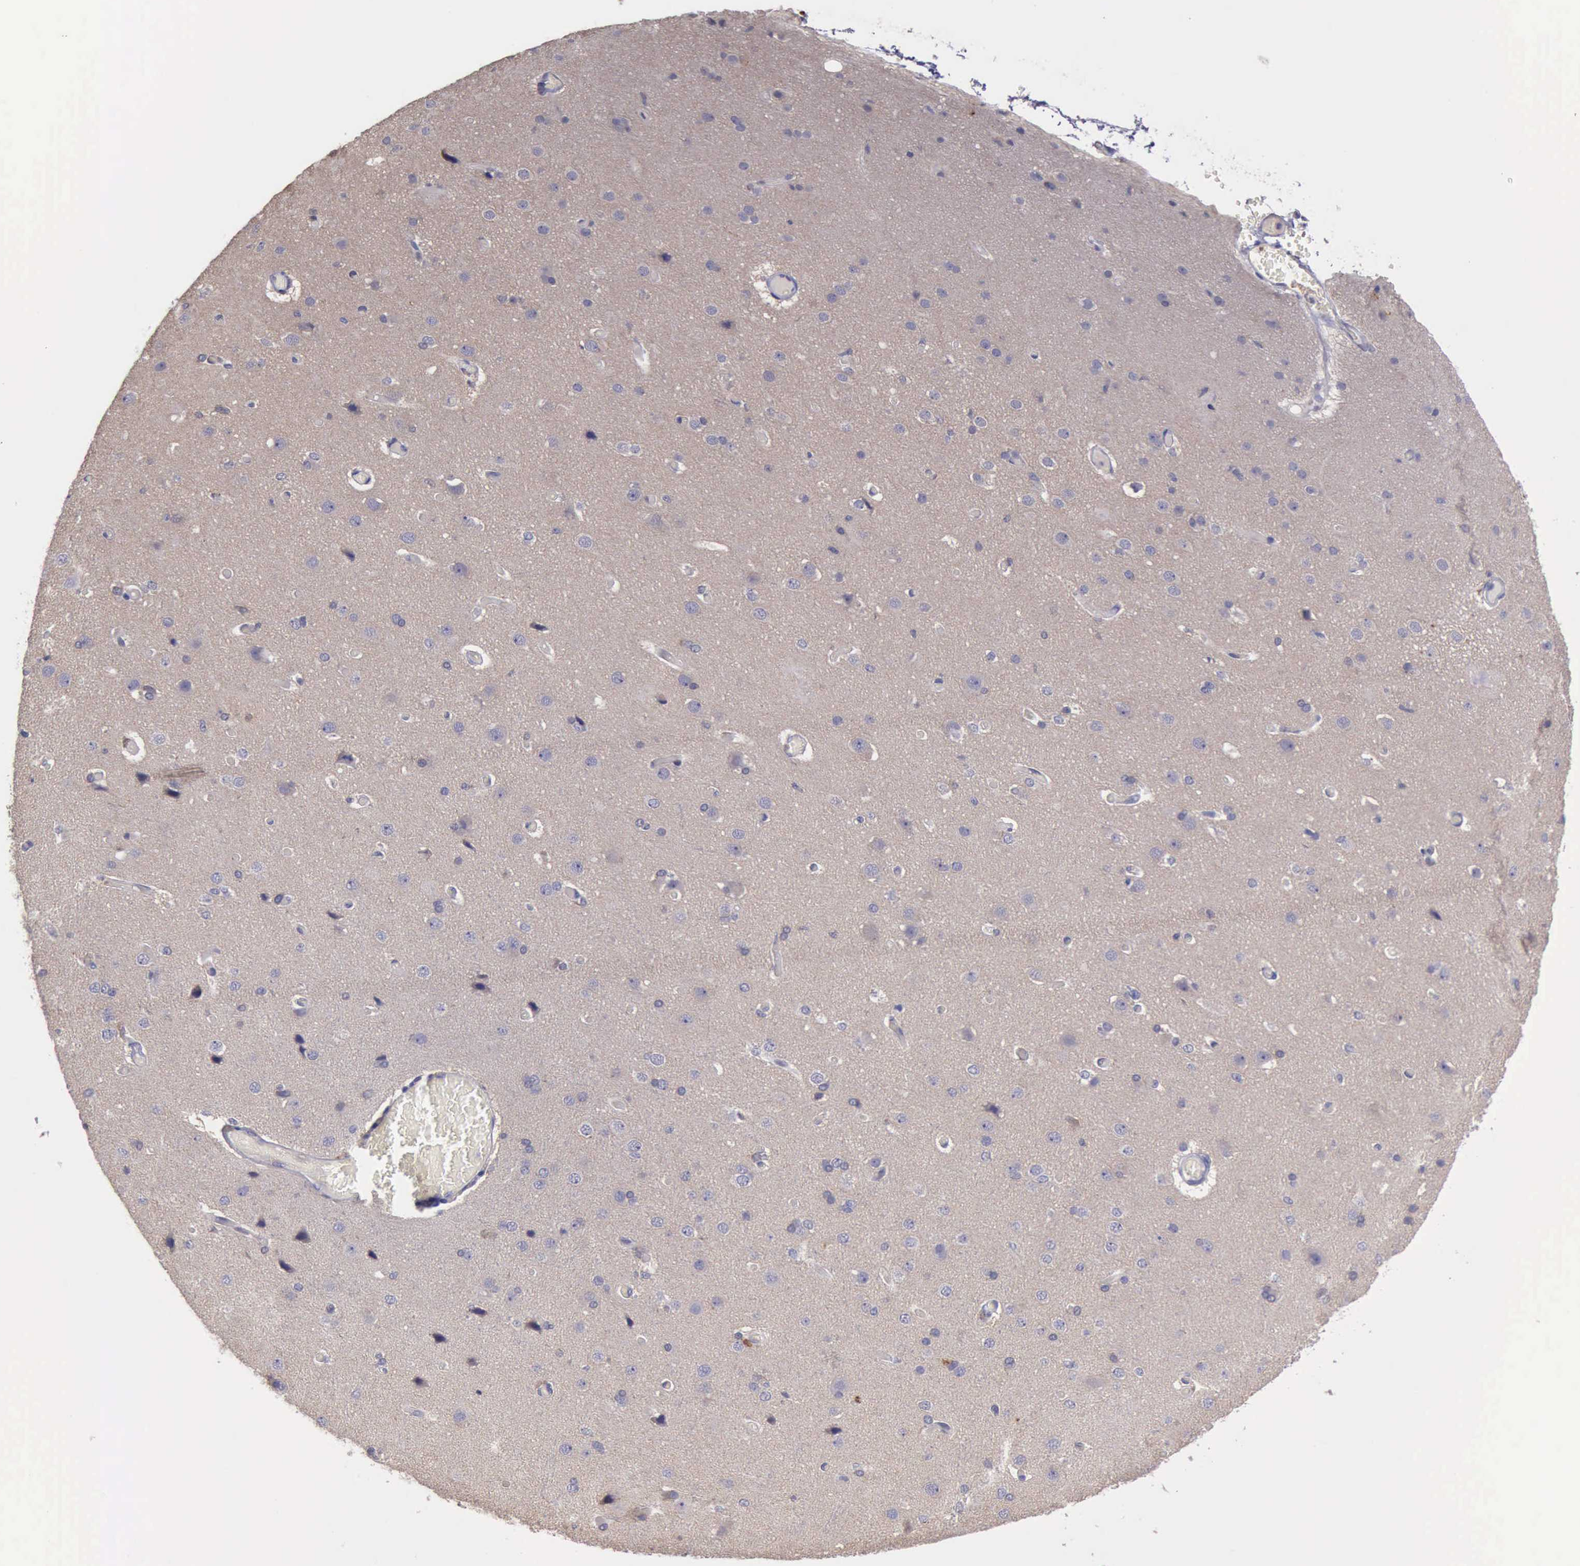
{"staining": {"intensity": "negative", "quantity": "none", "location": "none"}, "tissue": "cerebral cortex", "cell_type": "Endothelial cells", "image_type": "normal", "snomed": [{"axis": "morphology", "description": "Normal tissue, NOS"}, {"axis": "morphology", "description": "Glioma, malignant, High grade"}, {"axis": "topography", "description": "Cerebral cortex"}], "caption": "Protein analysis of normal cerebral cortex displays no significant staining in endothelial cells.", "gene": "KCND1", "patient": {"sex": "male", "age": 77}}